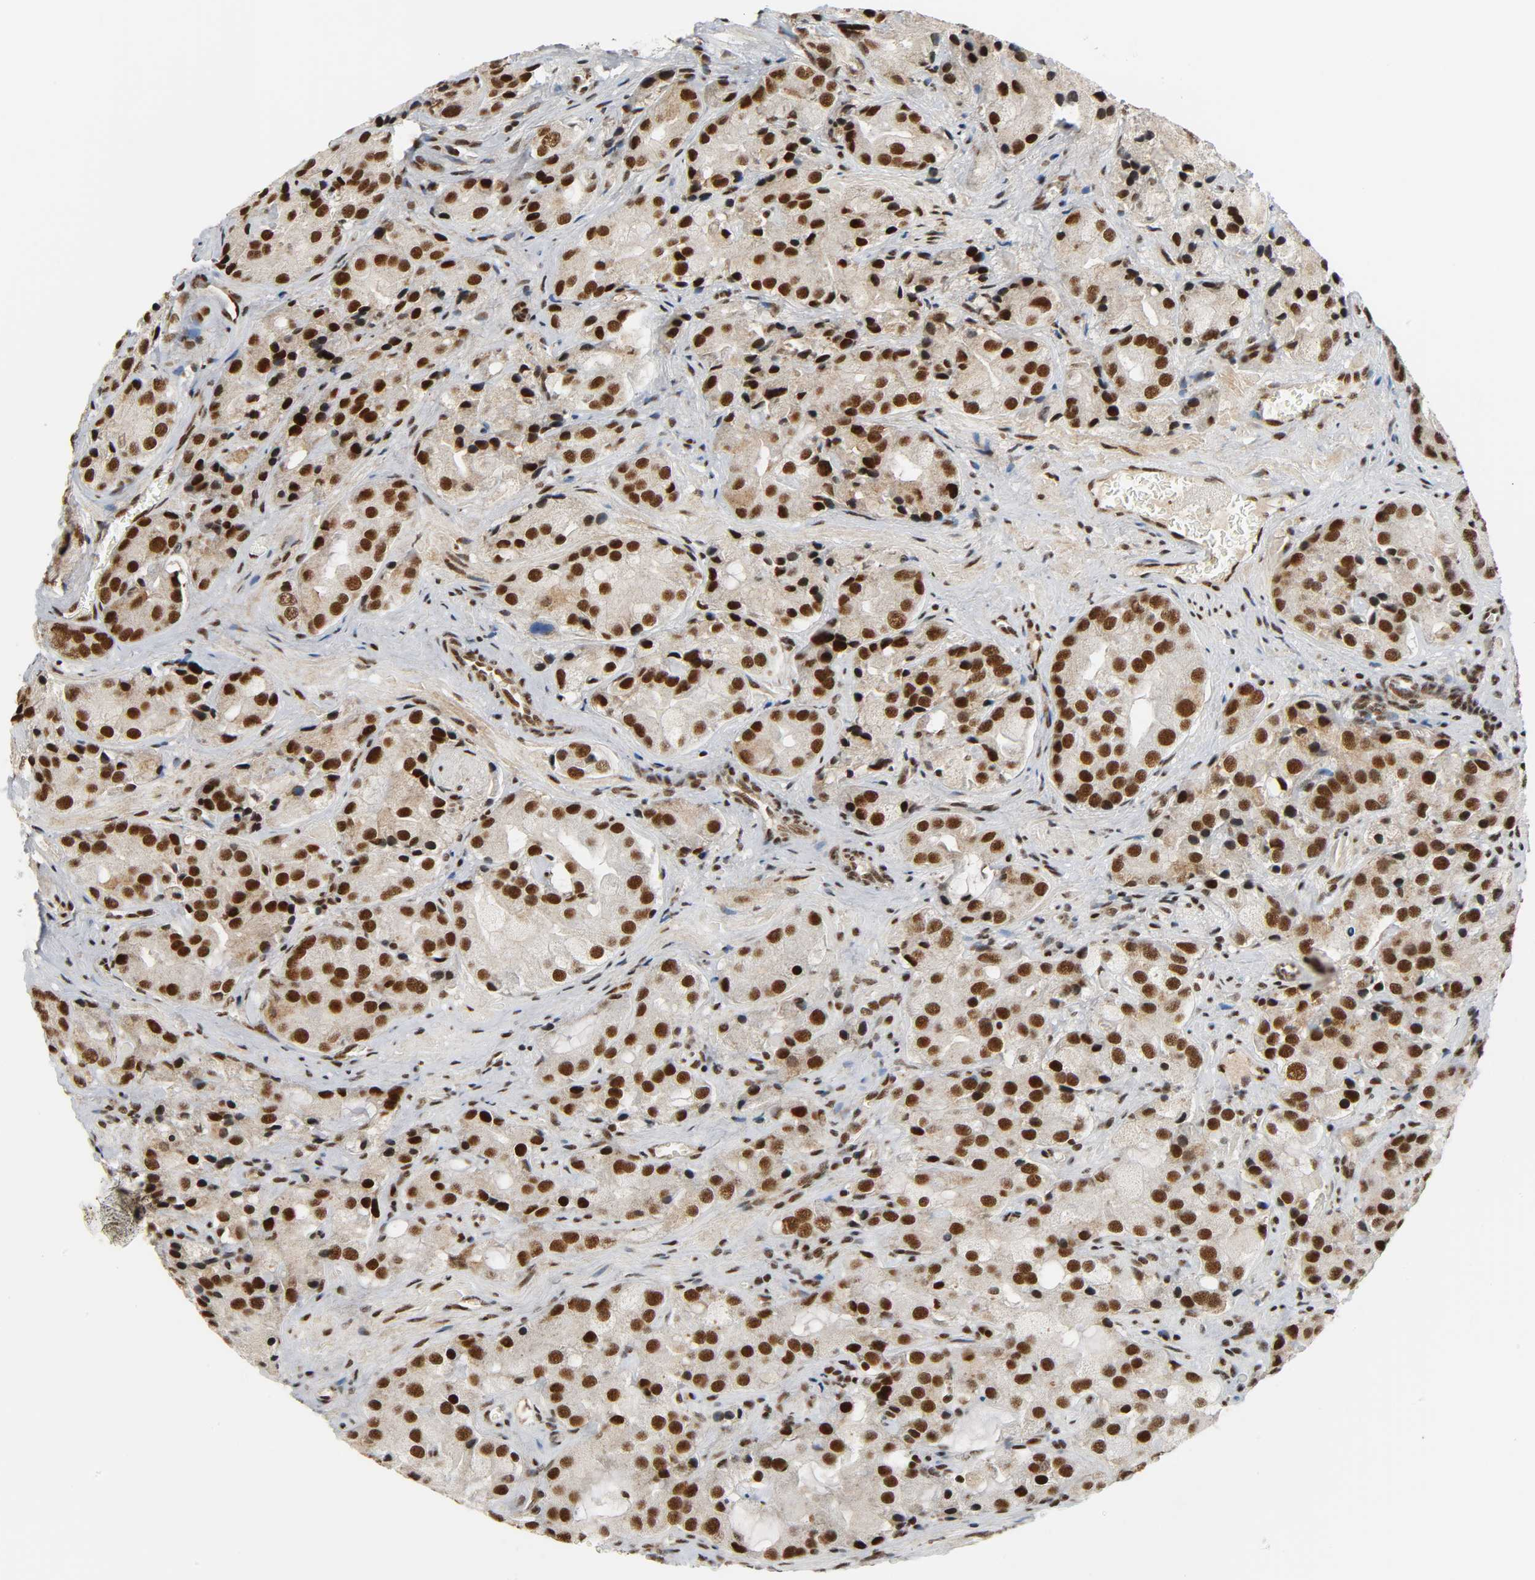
{"staining": {"intensity": "strong", "quantity": ">75%", "location": "nuclear"}, "tissue": "prostate cancer", "cell_type": "Tumor cells", "image_type": "cancer", "snomed": [{"axis": "morphology", "description": "Adenocarcinoma, High grade"}, {"axis": "topography", "description": "Prostate"}], "caption": "Prostate high-grade adenocarcinoma tissue reveals strong nuclear expression in about >75% of tumor cells", "gene": "CDK9", "patient": {"sex": "male", "age": 70}}